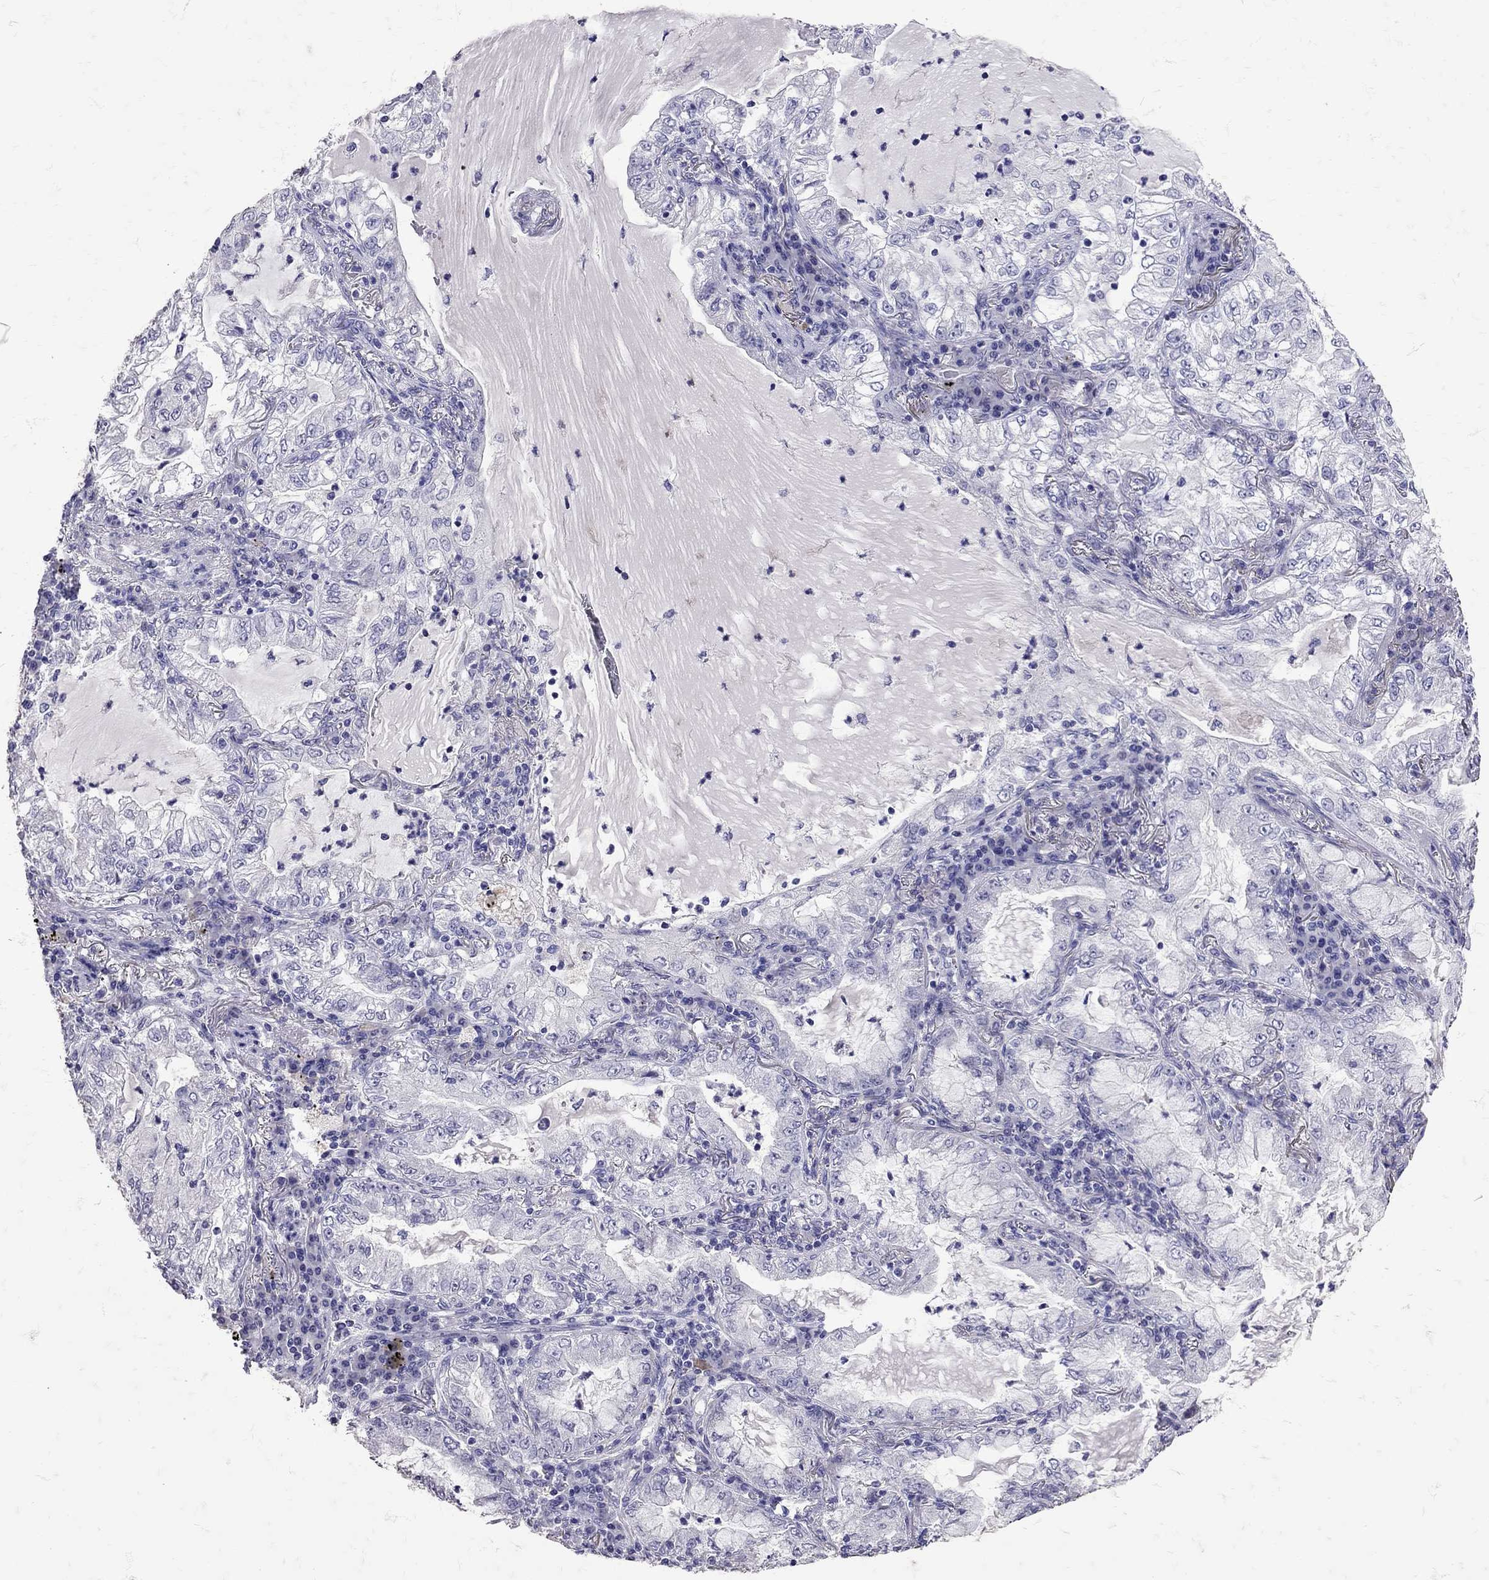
{"staining": {"intensity": "negative", "quantity": "none", "location": "none"}, "tissue": "lung cancer", "cell_type": "Tumor cells", "image_type": "cancer", "snomed": [{"axis": "morphology", "description": "Adenocarcinoma, NOS"}, {"axis": "topography", "description": "Lung"}], "caption": "Histopathology image shows no significant protein positivity in tumor cells of lung adenocarcinoma.", "gene": "SST", "patient": {"sex": "female", "age": 73}}